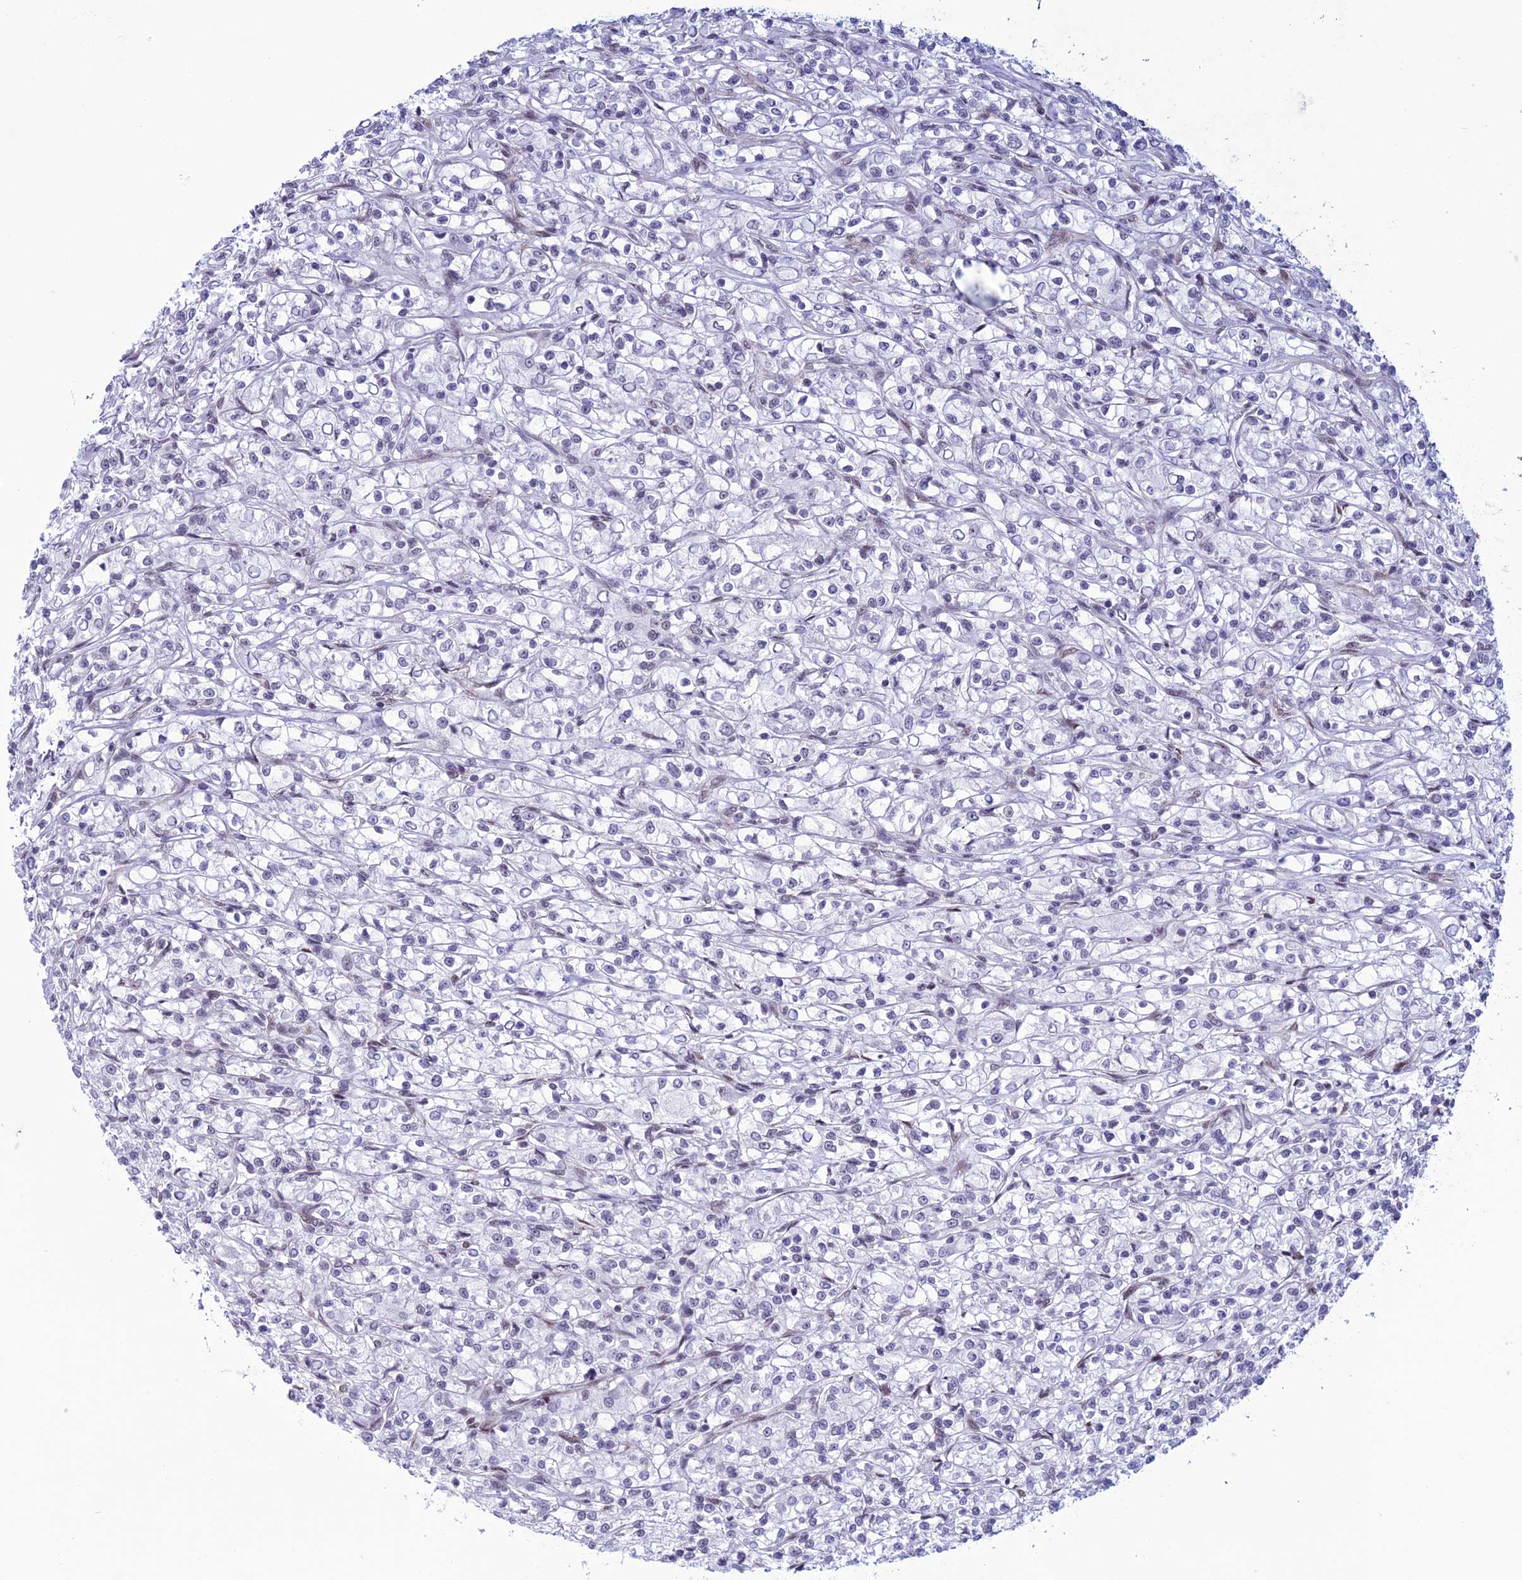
{"staining": {"intensity": "negative", "quantity": "none", "location": "none"}, "tissue": "renal cancer", "cell_type": "Tumor cells", "image_type": "cancer", "snomed": [{"axis": "morphology", "description": "Adenocarcinoma, NOS"}, {"axis": "topography", "description": "Kidney"}], "caption": "Tumor cells are negative for protein expression in human adenocarcinoma (renal).", "gene": "U2AF1", "patient": {"sex": "female", "age": 59}}